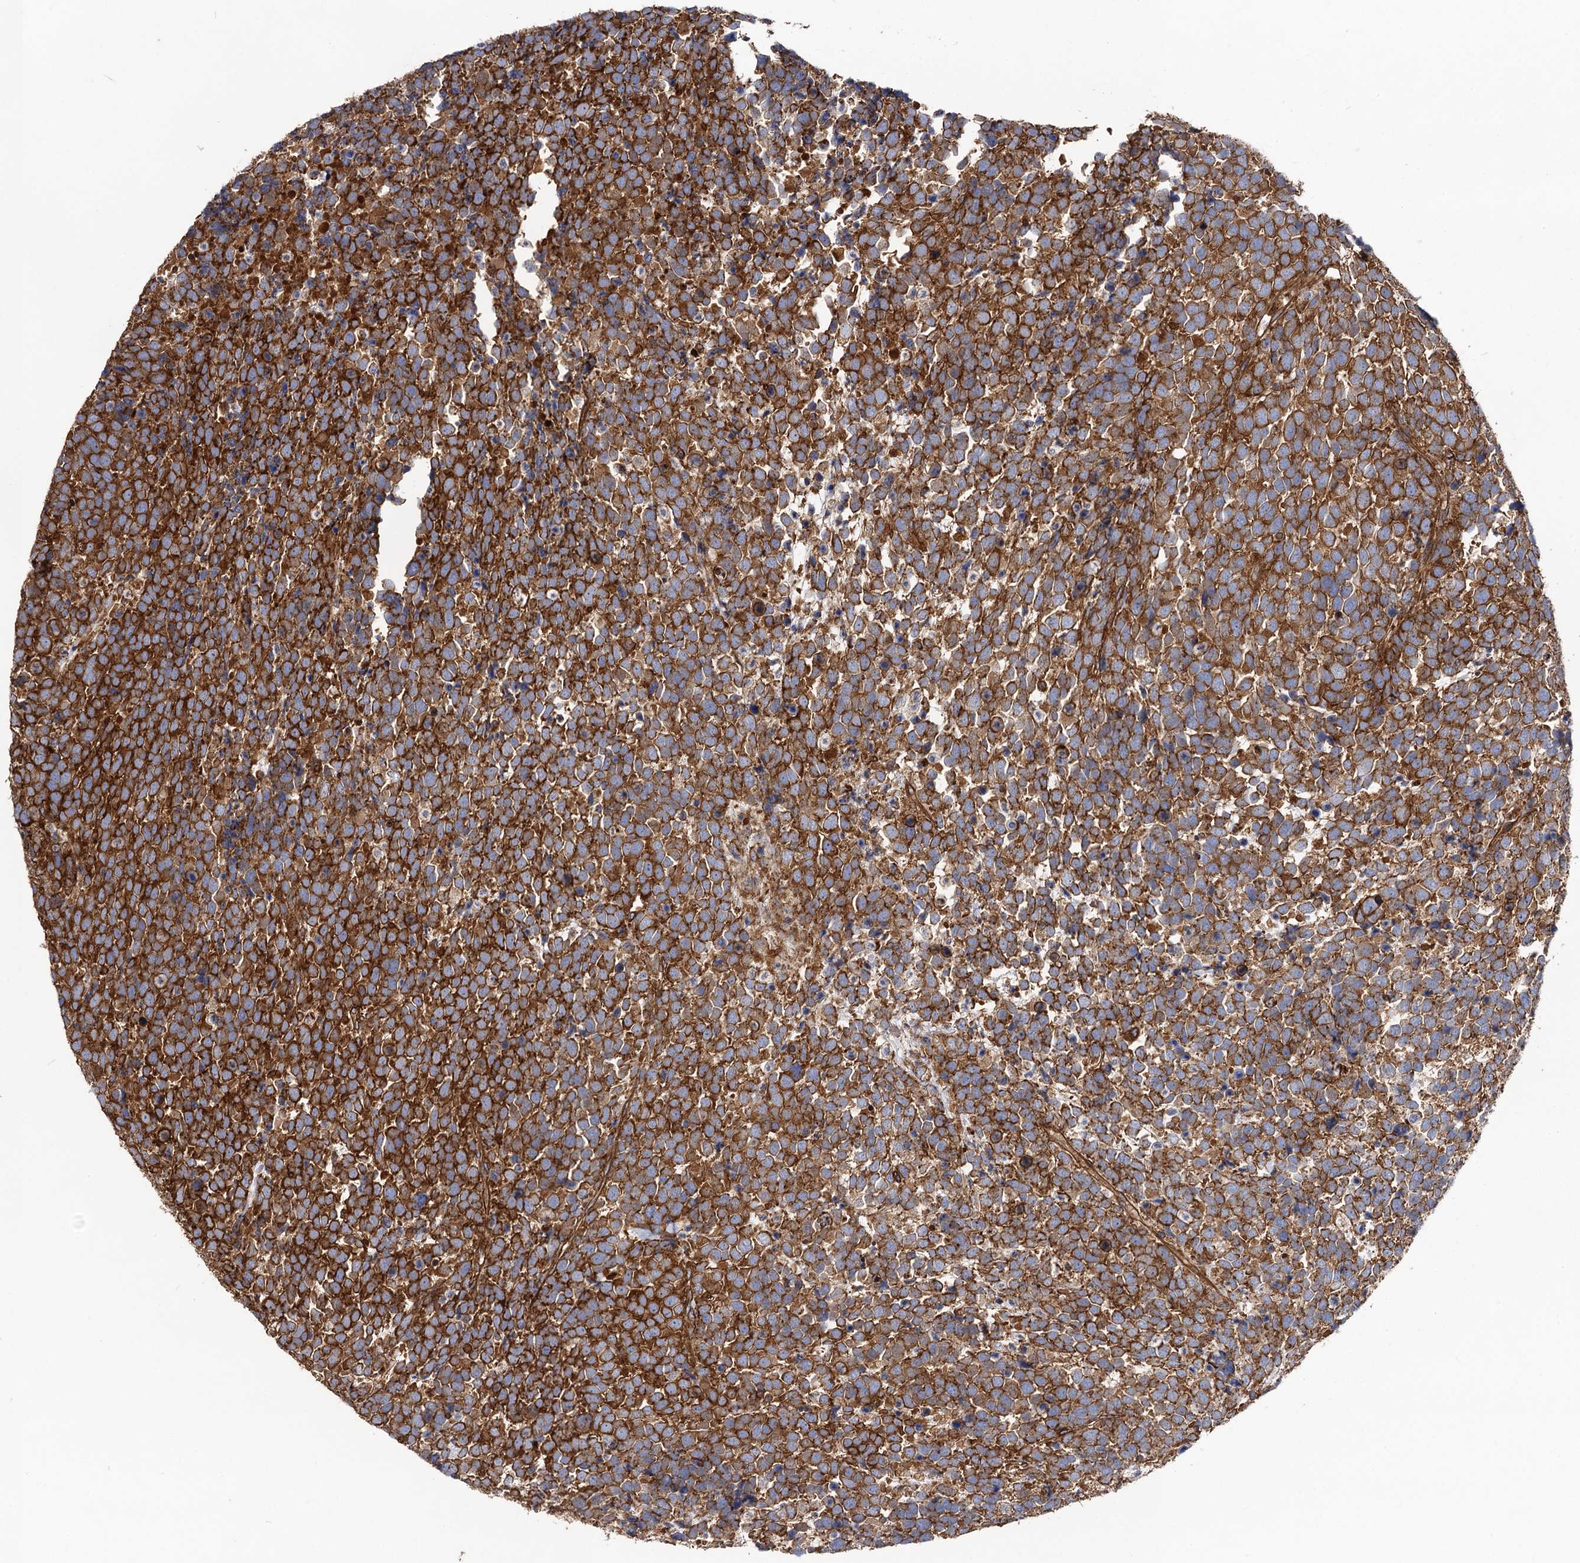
{"staining": {"intensity": "strong", "quantity": ">75%", "location": "cytoplasmic/membranous"}, "tissue": "urothelial cancer", "cell_type": "Tumor cells", "image_type": "cancer", "snomed": [{"axis": "morphology", "description": "Urothelial carcinoma, High grade"}, {"axis": "topography", "description": "Urinary bladder"}], "caption": "Immunohistochemistry (IHC) (DAB (3,3'-diaminobenzidine)) staining of human urothelial cancer displays strong cytoplasmic/membranous protein staining in approximately >75% of tumor cells.", "gene": "CIP2A", "patient": {"sex": "female", "age": 82}}